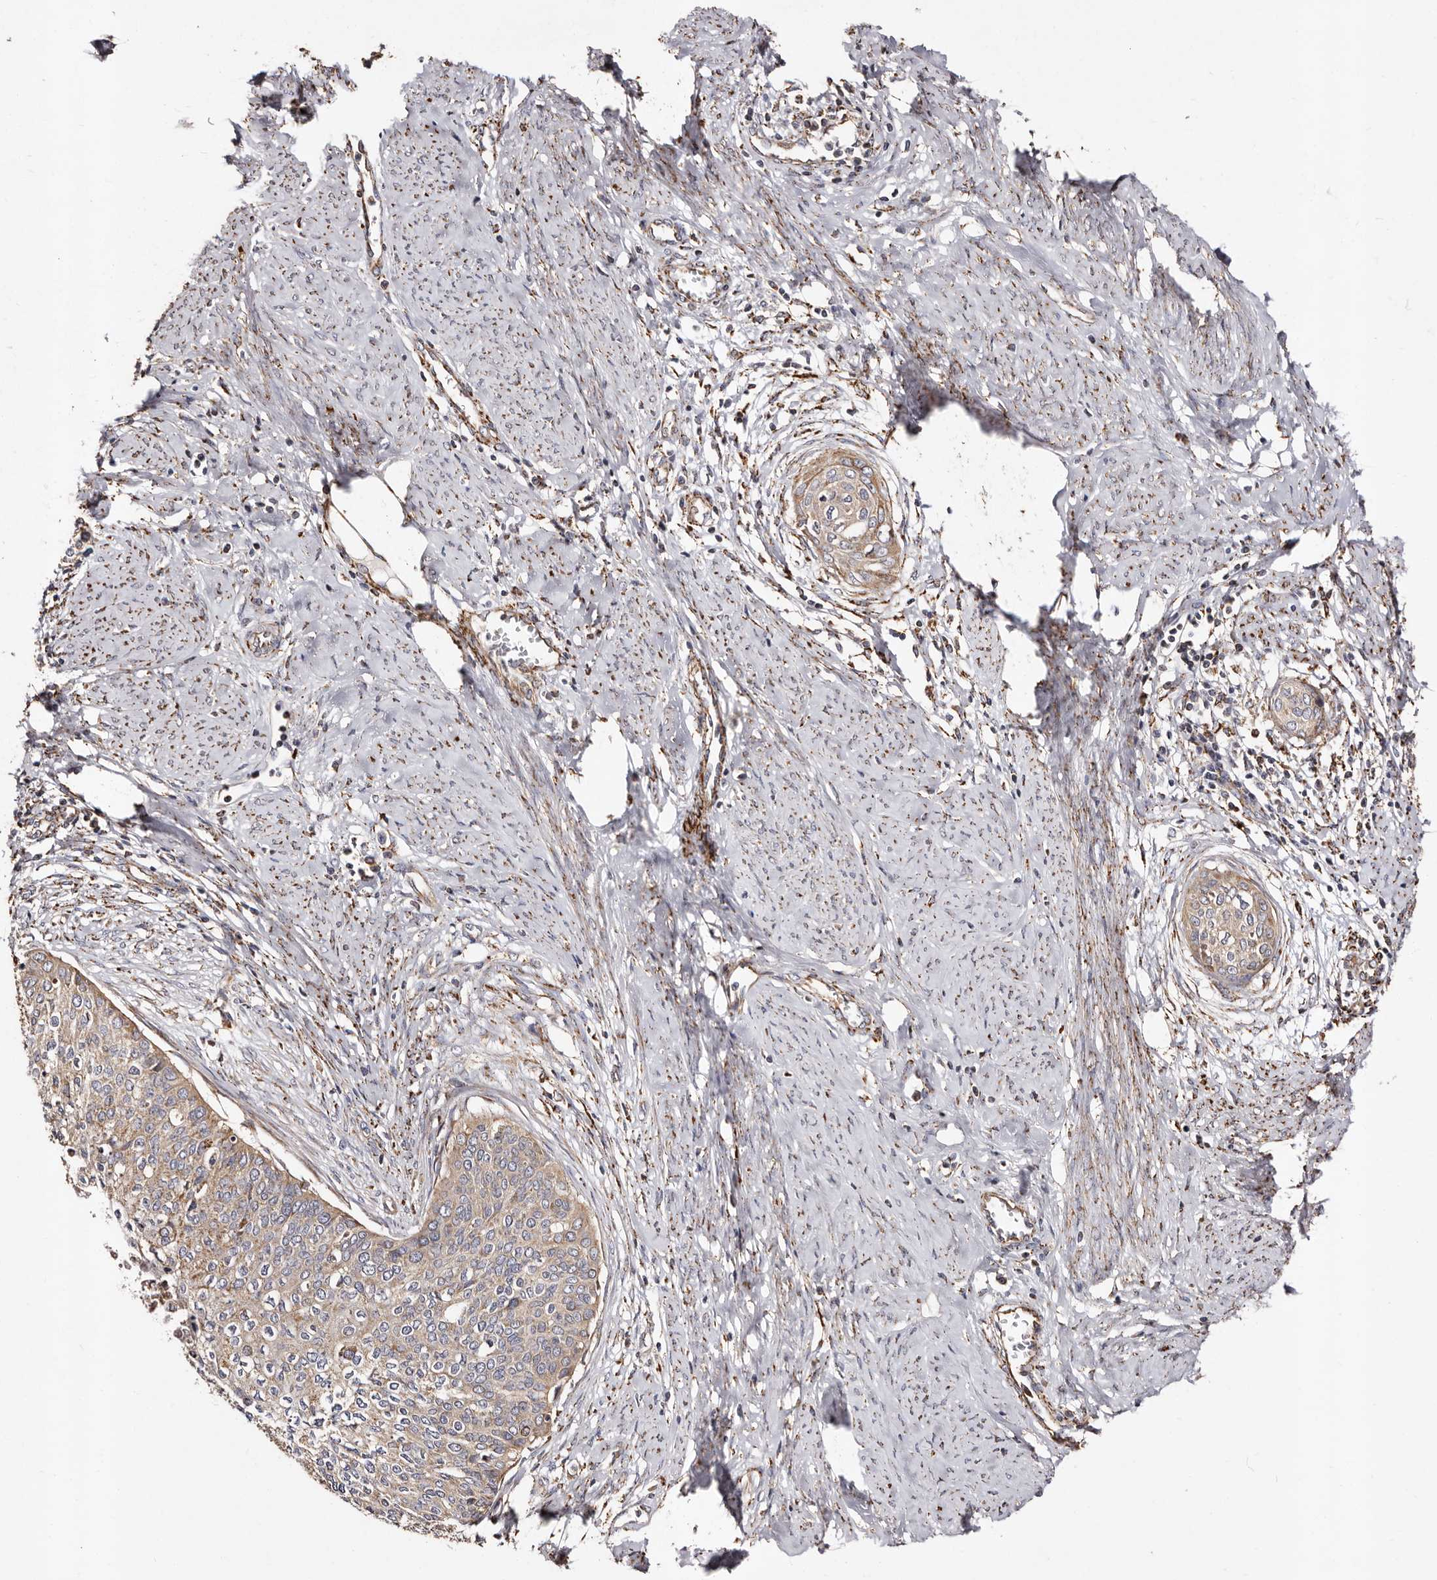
{"staining": {"intensity": "weak", "quantity": ">75%", "location": "cytoplasmic/membranous"}, "tissue": "cervical cancer", "cell_type": "Tumor cells", "image_type": "cancer", "snomed": [{"axis": "morphology", "description": "Squamous cell carcinoma, NOS"}, {"axis": "topography", "description": "Cervix"}], "caption": "IHC of squamous cell carcinoma (cervical) shows low levels of weak cytoplasmic/membranous expression in about >75% of tumor cells.", "gene": "LUZP1", "patient": {"sex": "female", "age": 37}}